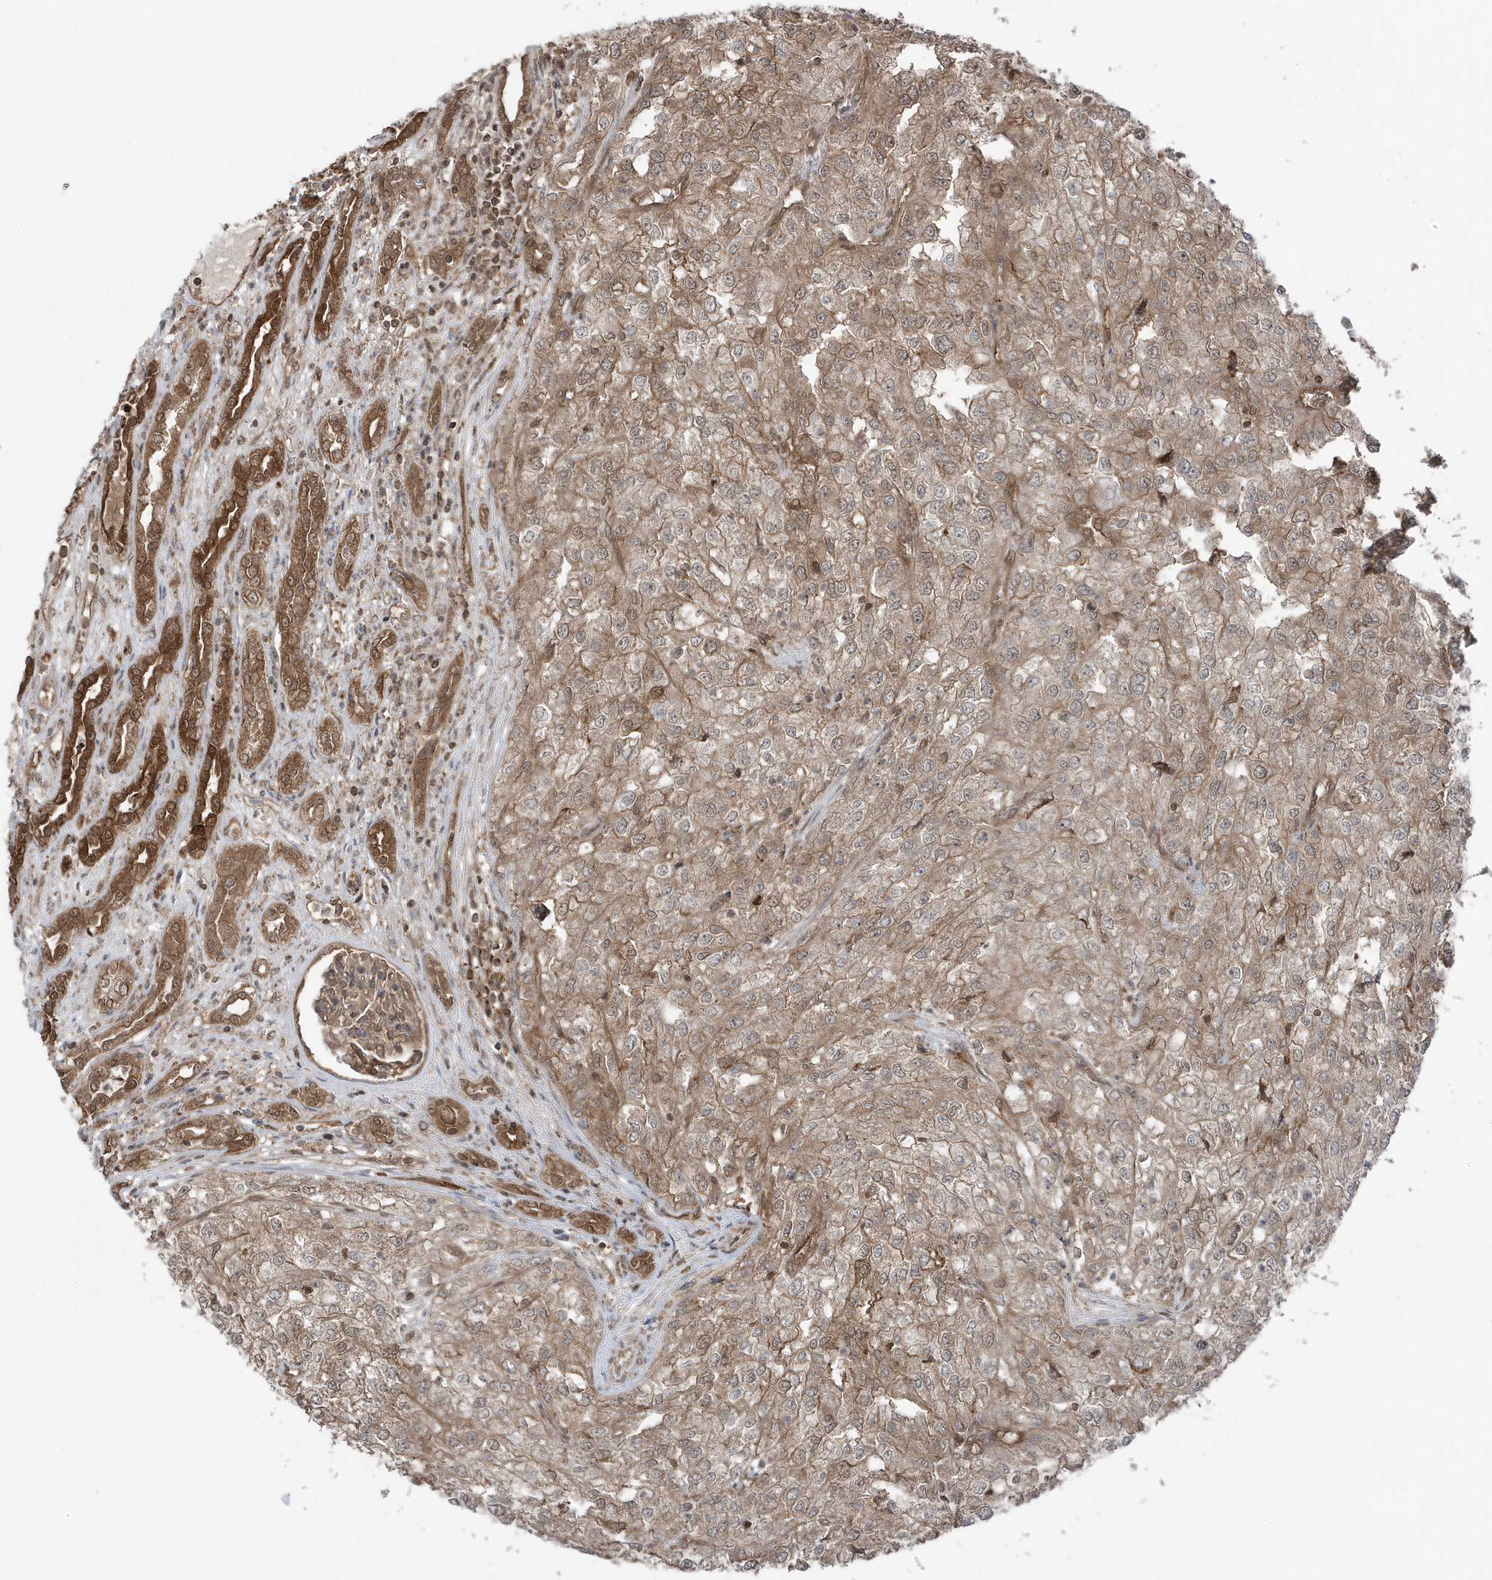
{"staining": {"intensity": "weak", "quantity": ">75%", "location": "cytoplasmic/membranous"}, "tissue": "renal cancer", "cell_type": "Tumor cells", "image_type": "cancer", "snomed": [{"axis": "morphology", "description": "Adenocarcinoma, NOS"}, {"axis": "topography", "description": "Kidney"}], "caption": "Brown immunohistochemical staining in human renal cancer exhibits weak cytoplasmic/membranous staining in about >75% of tumor cells.", "gene": "MAPK1IP1L", "patient": {"sex": "female", "age": 54}}